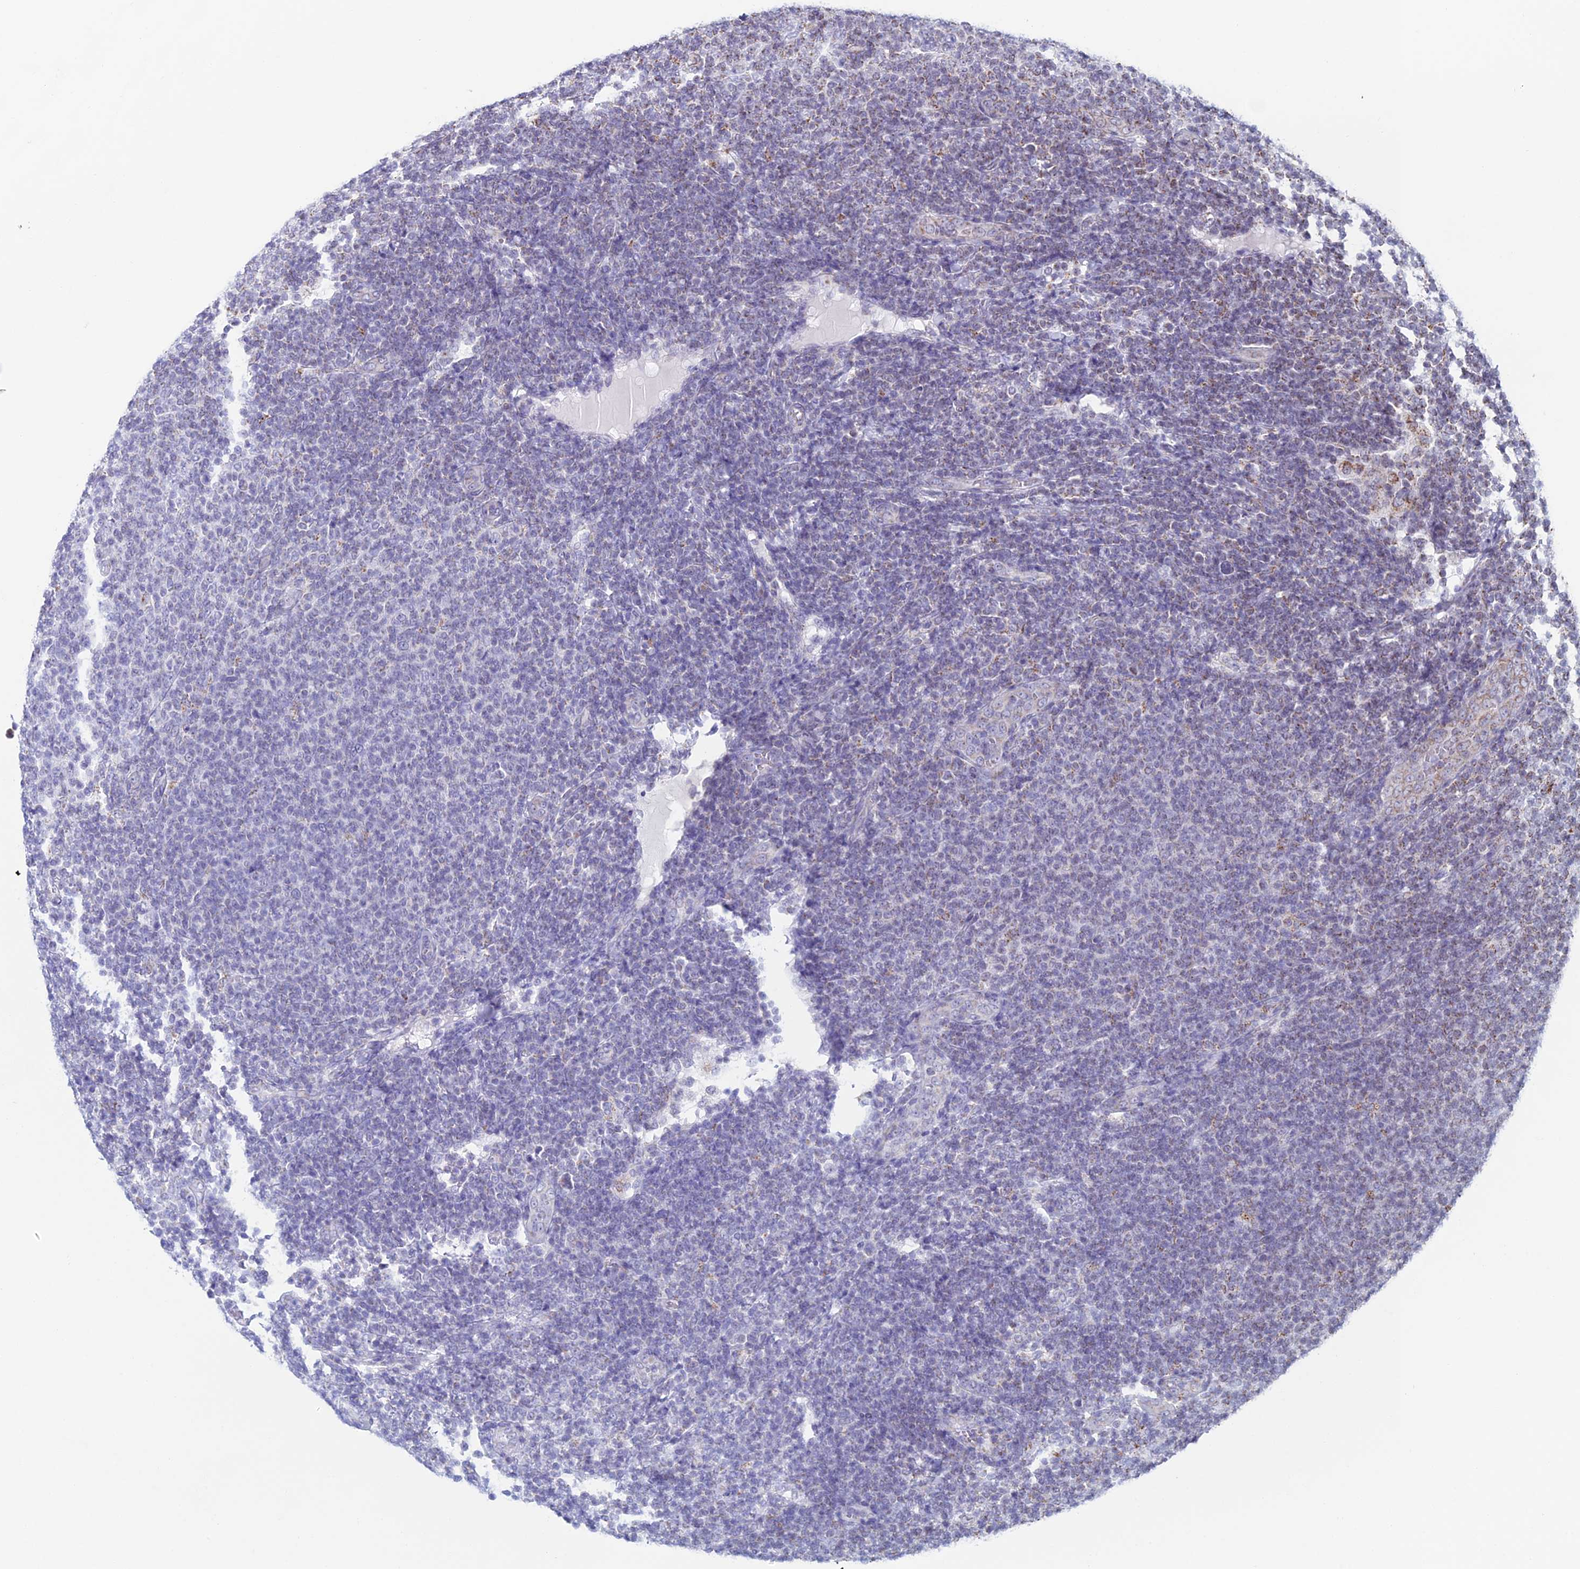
{"staining": {"intensity": "negative", "quantity": "none", "location": "none"}, "tissue": "lymphoma", "cell_type": "Tumor cells", "image_type": "cancer", "snomed": [{"axis": "morphology", "description": "Malignant lymphoma, non-Hodgkin's type, Low grade"}, {"axis": "topography", "description": "Lymph node"}], "caption": "Protein analysis of malignant lymphoma, non-Hodgkin's type (low-grade) exhibits no significant expression in tumor cells.", "gene": "ZNG1B", "patient": {"sex": "male", "age": 66}}